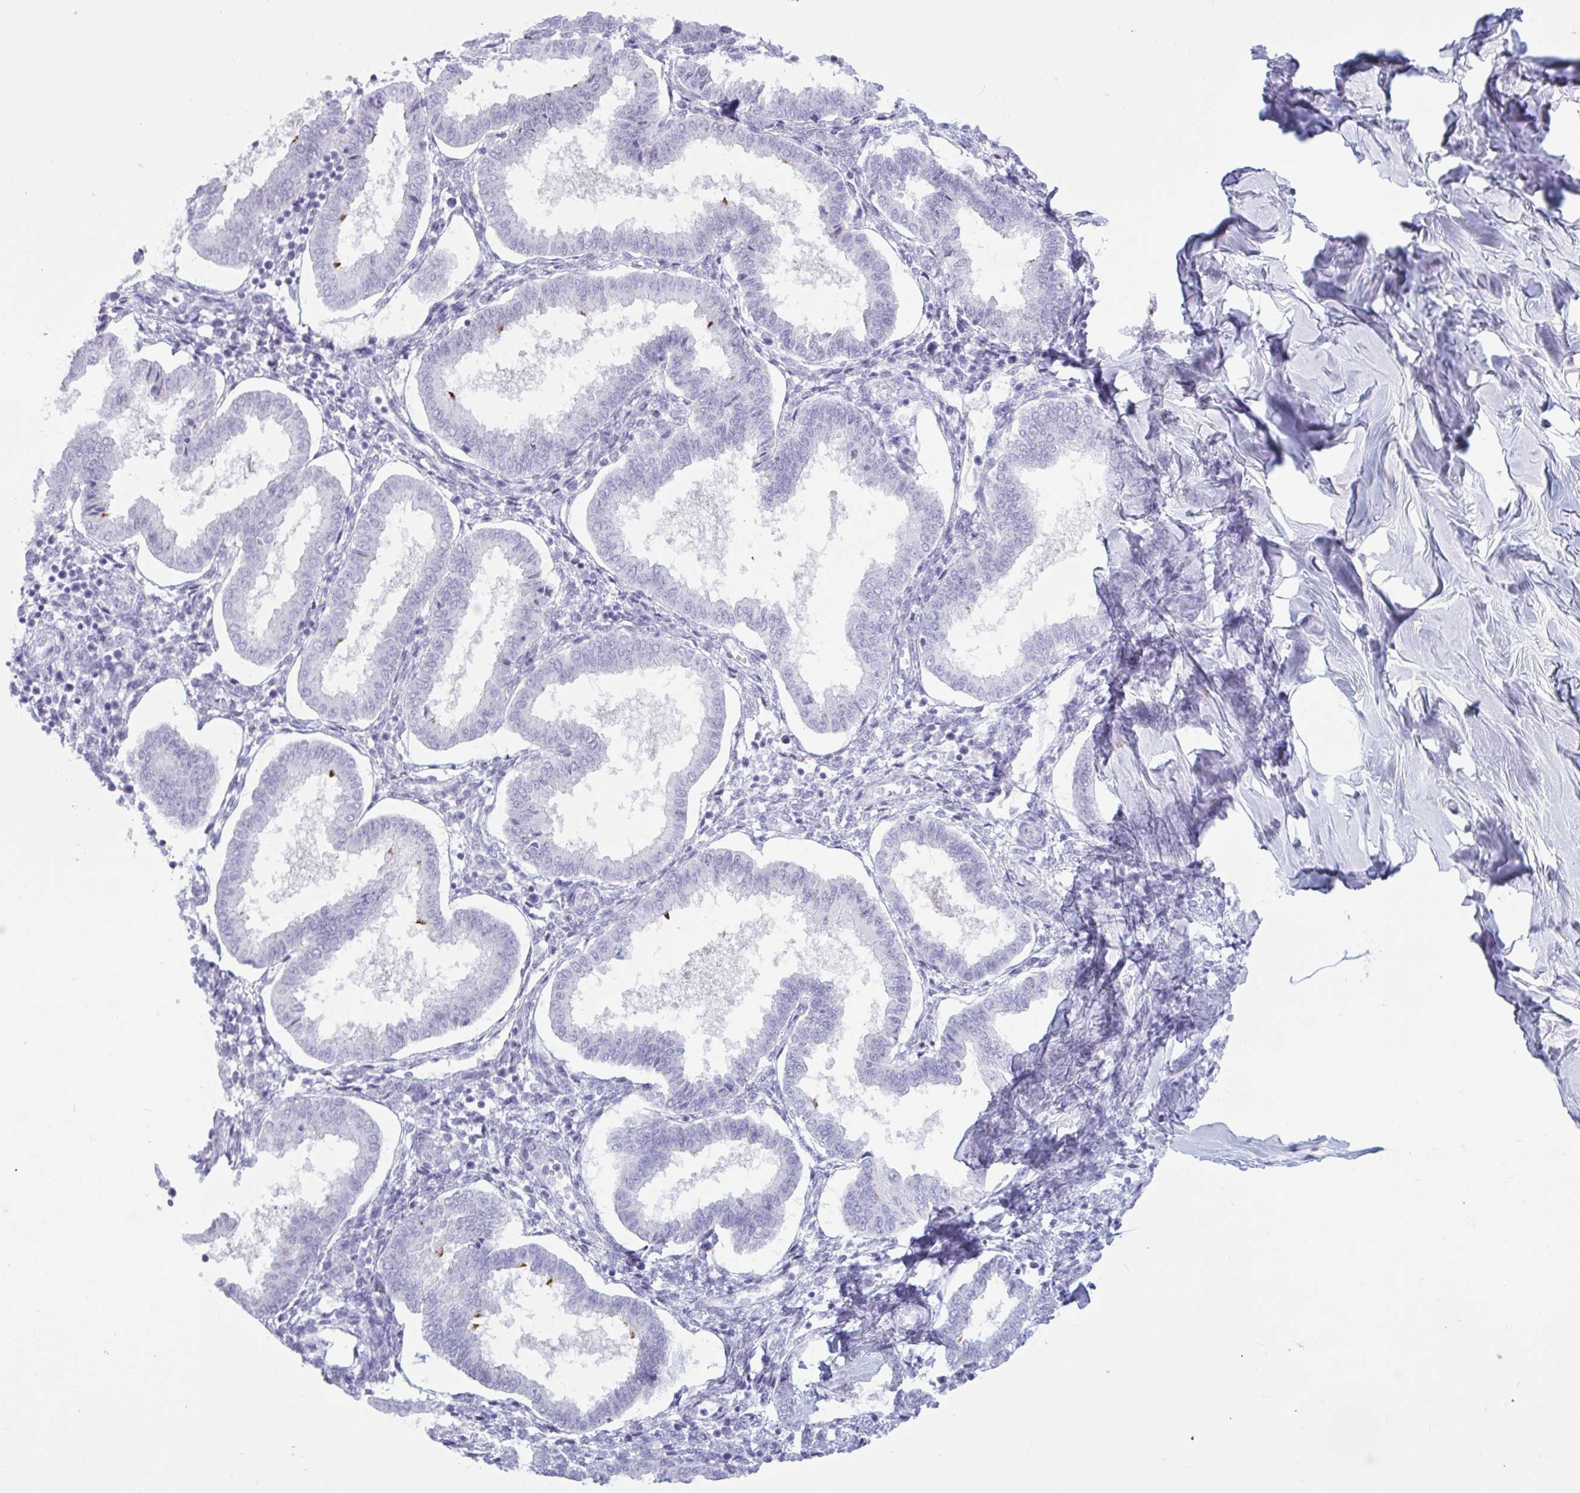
{"staining": {"intensity": "negative", "quantity": "none", "location": "none"}, "tissue": "endometrium", "cell_type": "Cells in endometrial stroma", "image_type": "normal", "snomed": [{"axis": "morphology", "description": "Normal tissue, NOS"}, {"axis": "topography", "description": "Endometrium"}], "caption": "Normal endometrium was stained to show a protein in brown. There is no significant staining in cells in endometrial stroma.", "gene": "BBS10", "patient": {"sex": "female", "age": 24}}